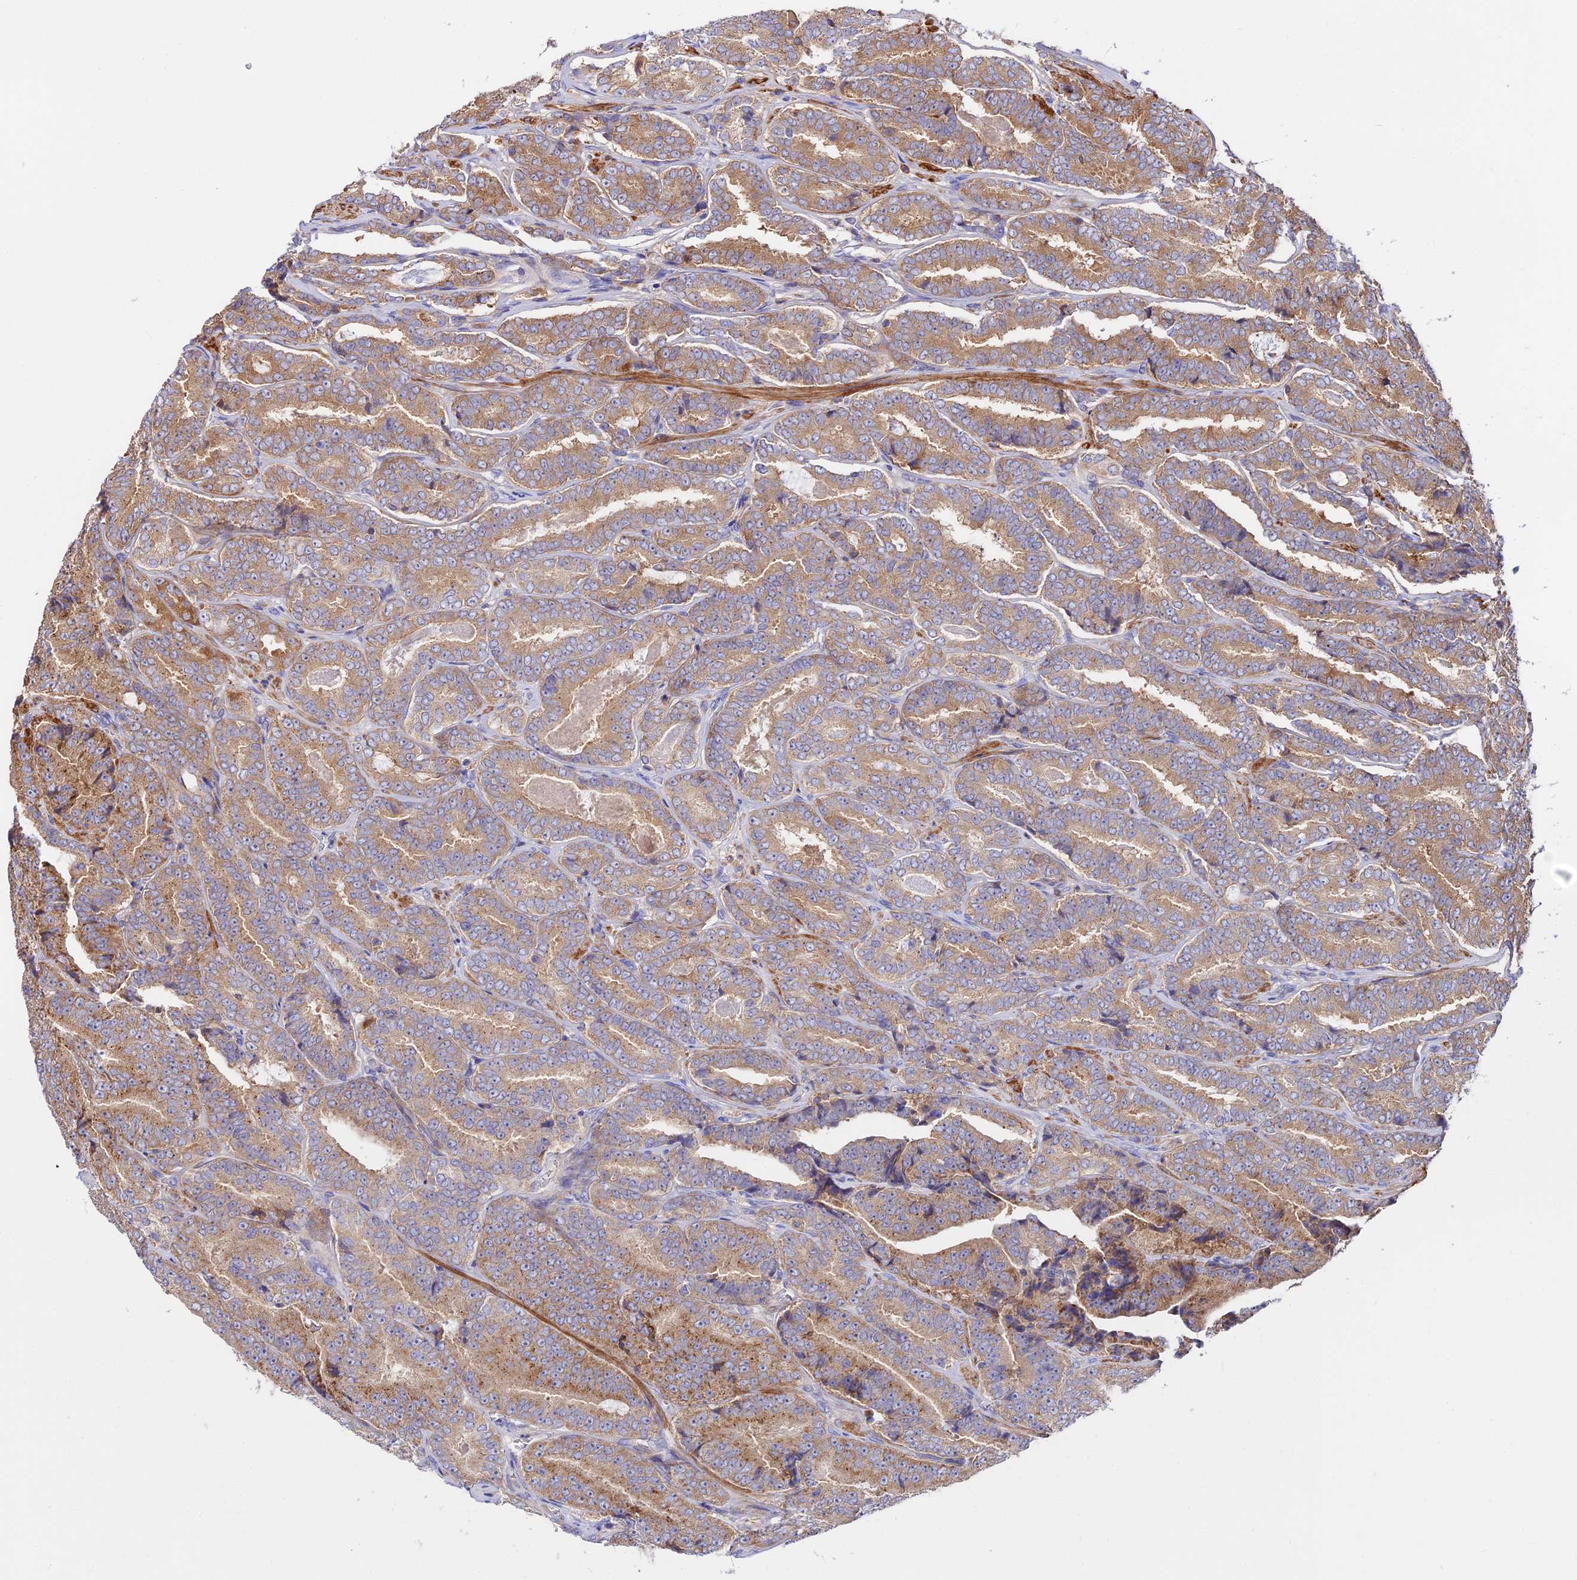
{"staining": {"intensity": "moderate", "quantity": "25%-75%", "location": "cytoplasmic/membranous"}, "tissue": "prostate cancer", "cell_type": "Tumor cells", "image_type": "cancer", "snomed": [{"axis": "morphology", "description": "Adenocarcinoma, High grade"}, {"axis": "topography", "description": "Prostate"}], "caption": "Tumor cells display medium levels of moderate cytoplasmic/membranous positivity in approximately 25%-75% of cells in human prostate high-grade adenocarcinoma.", "gene": "PYM1", "patient": {"sex": "male", "age": 72}}